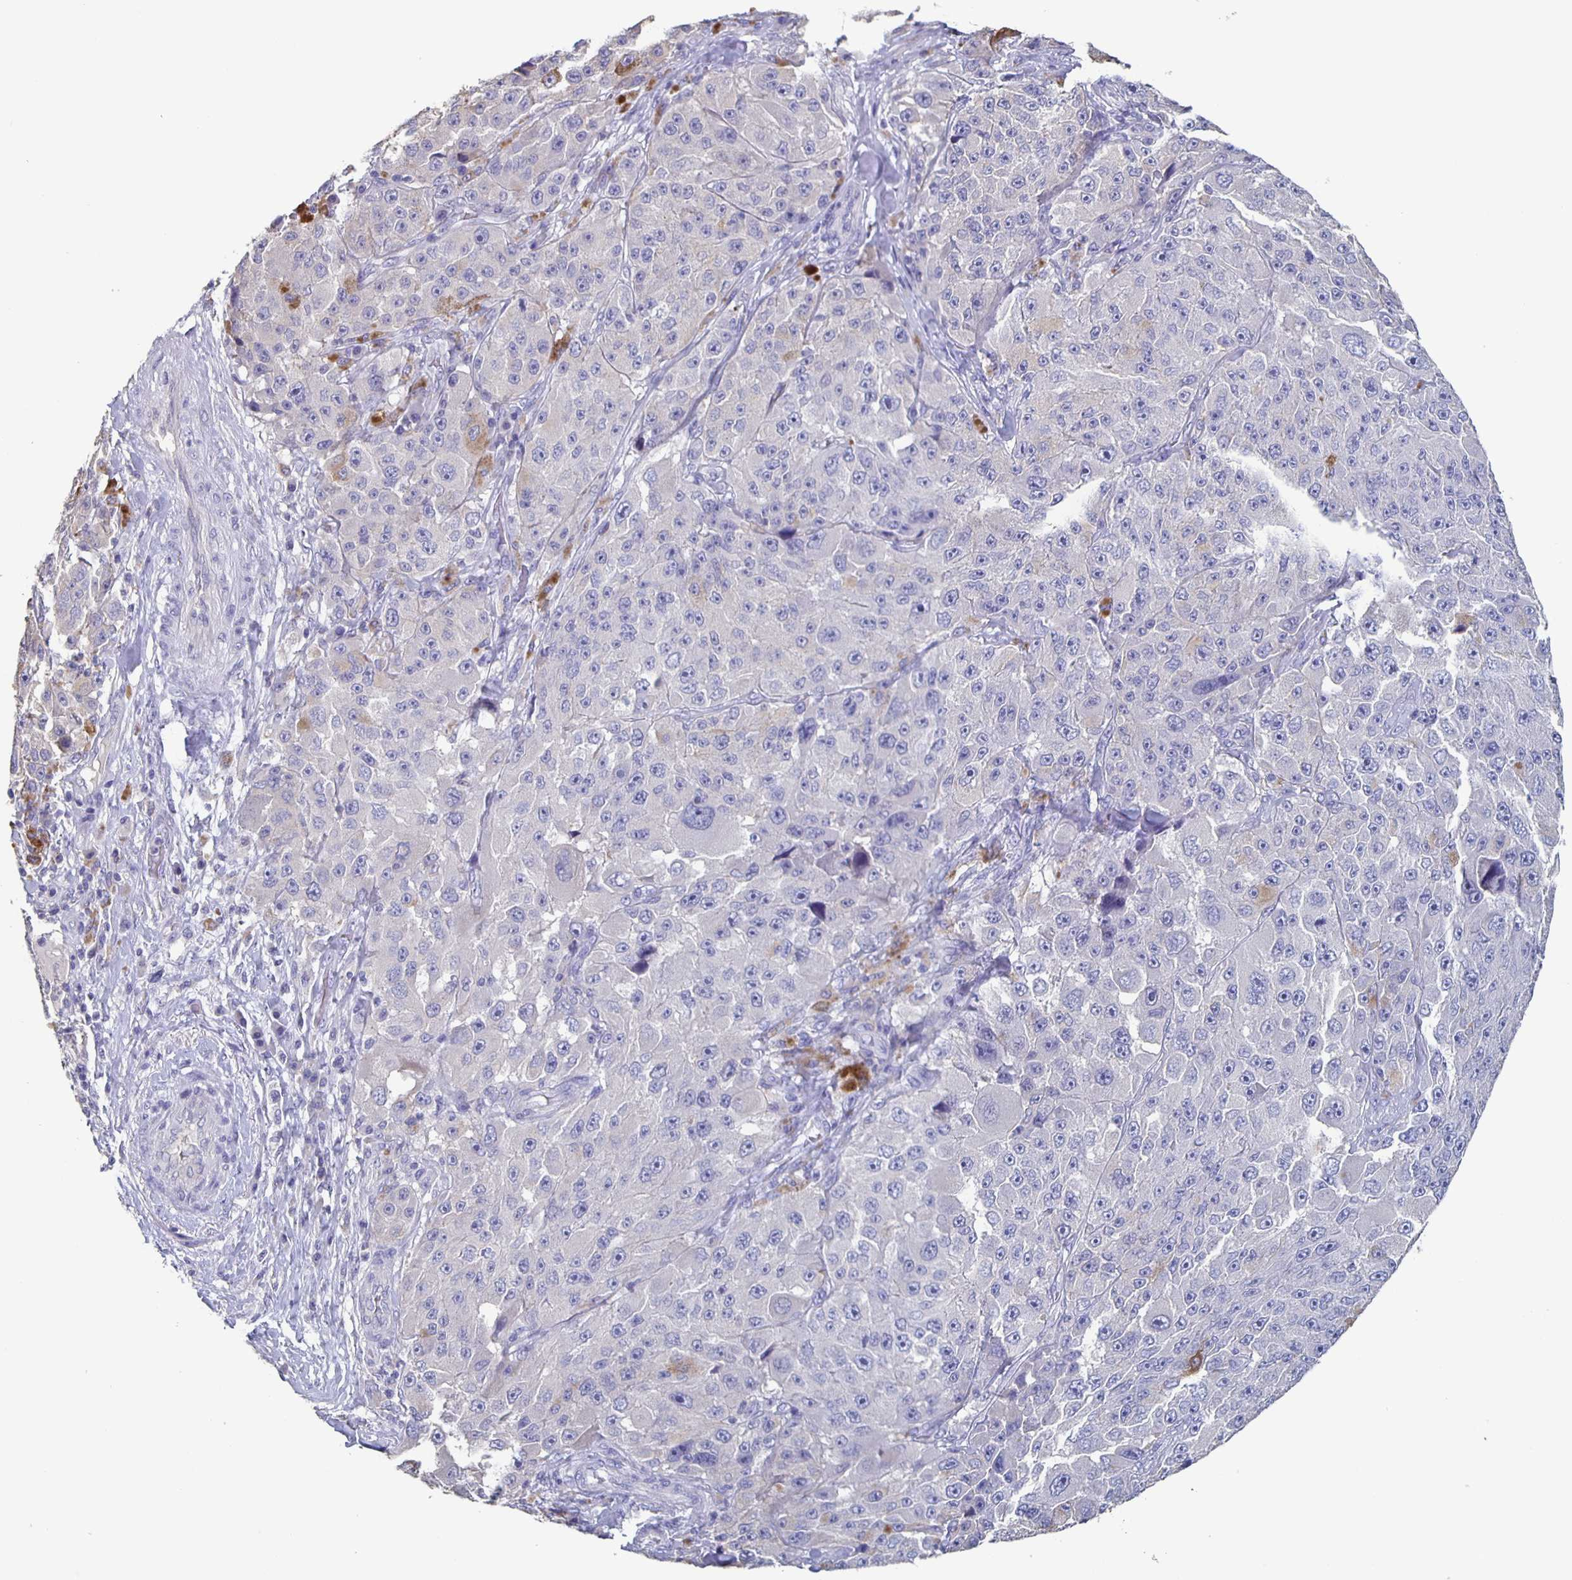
{"staining": {"intensity": "negative", "quantity": "none", "location": "none"}, "tissue": "melanoma", "cell_type": "Tumor cells", "image_type": "cancer", "snomed": [{"axis": "morphology", "description": "Malignant melanoma, Metastatic site"}, {"axis": "topography", "description": "Lymph node"}], "caption": "Immunohistochemistry (IHC) of melanoma demonstrates no expression in tumor cells.", "gene": "CACNA2D2", "patient": {"sex": "male", "age": 62}}